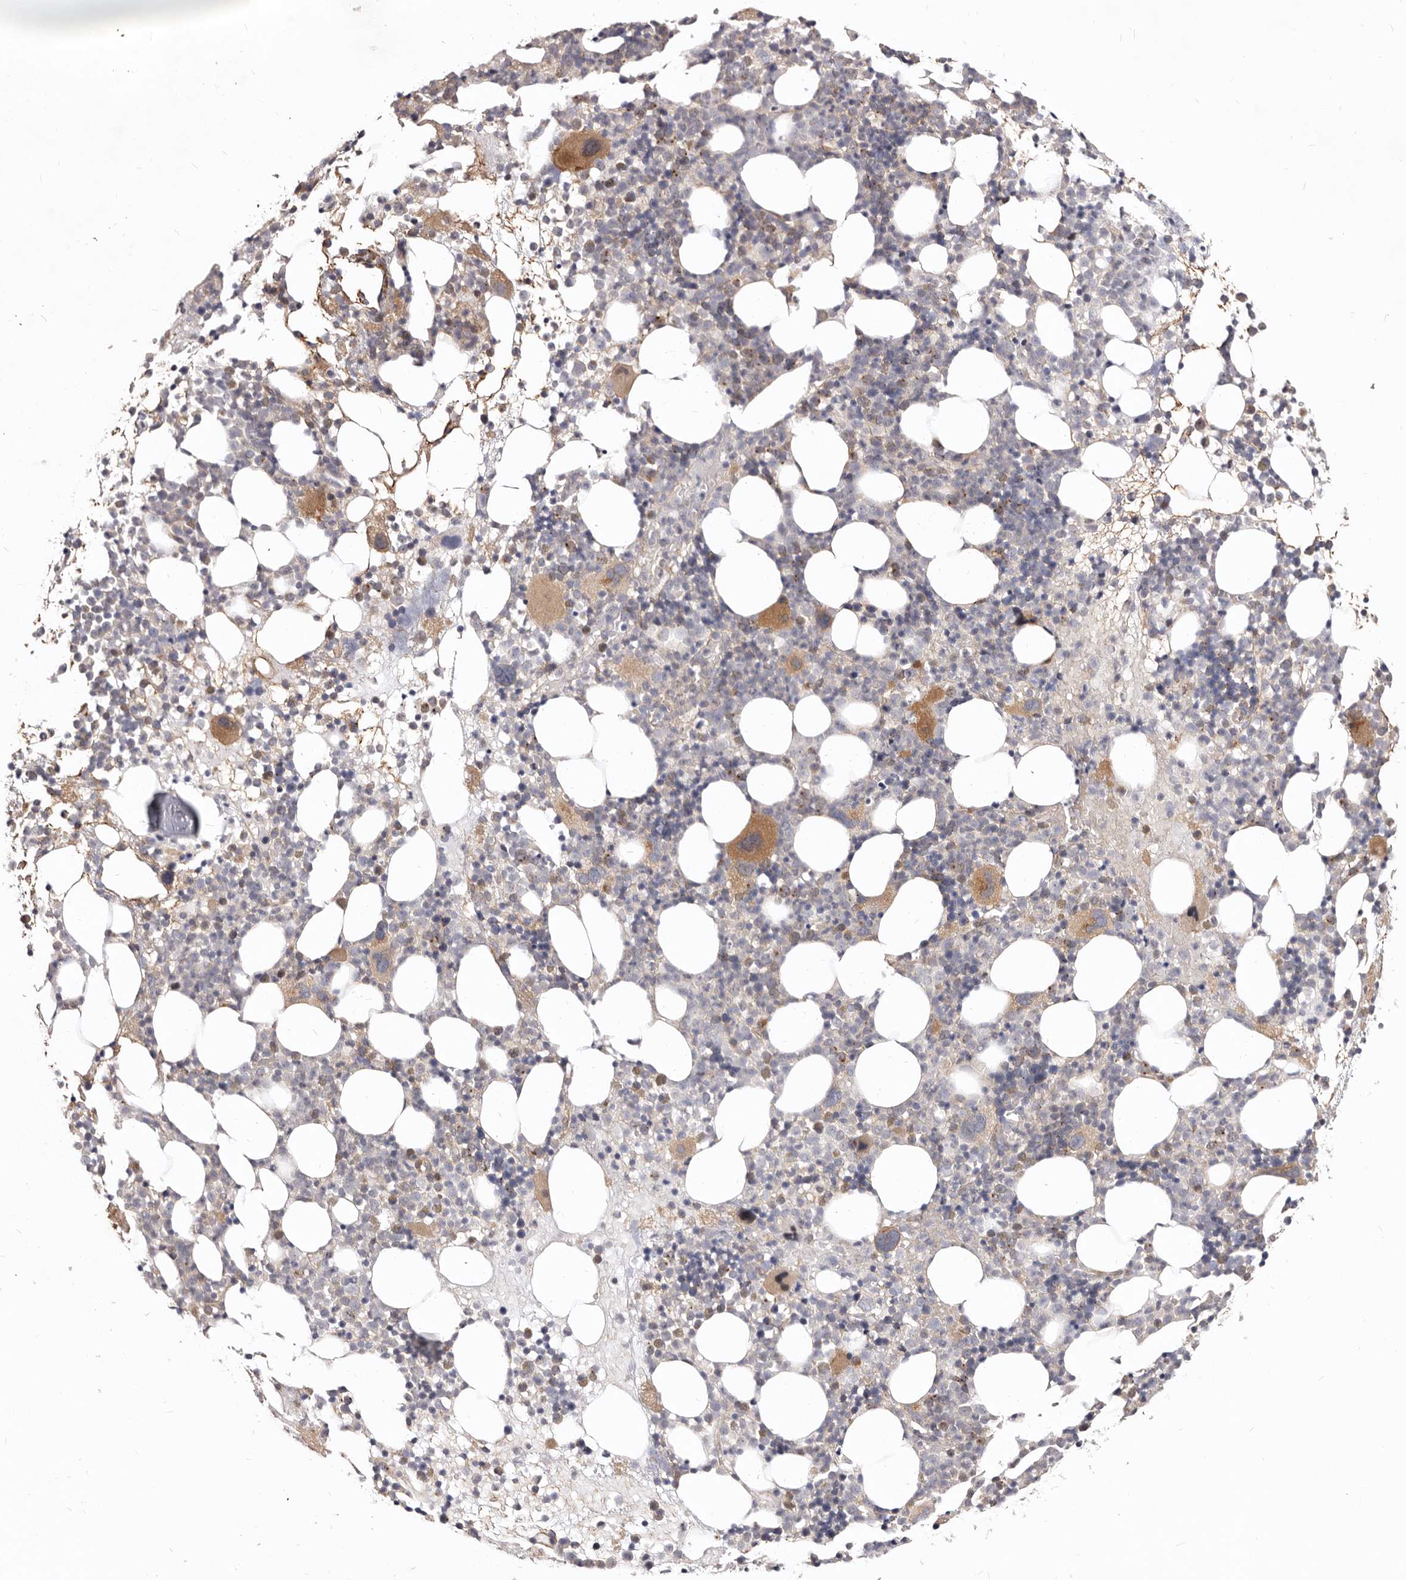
{"staining": {"intensity": "moderate", "quantity": "<25%", "location": "cytoplasmic/membranous"}, "tissue": "bone marrow", "cell_type": "Hematopoietic cells", "image_type": "normal", "snomed": [{"axis": "morphology", "description": "Normal tissue, NOS"}, {"axis": "topography", "description": "Bone marrow"}], "caption": "Brown immunohistochemical staining in unremarkable bone marrow displays moderate cytoplasmic/membranous staining in about <25% of hematopoietic cells. (Stains: DAB in brown, nuclei in blue, Microscopy: brightfield microscopy at high magnification).", "gene": "GPATCH4", "patient": {"sex": "female", "age": 57}}